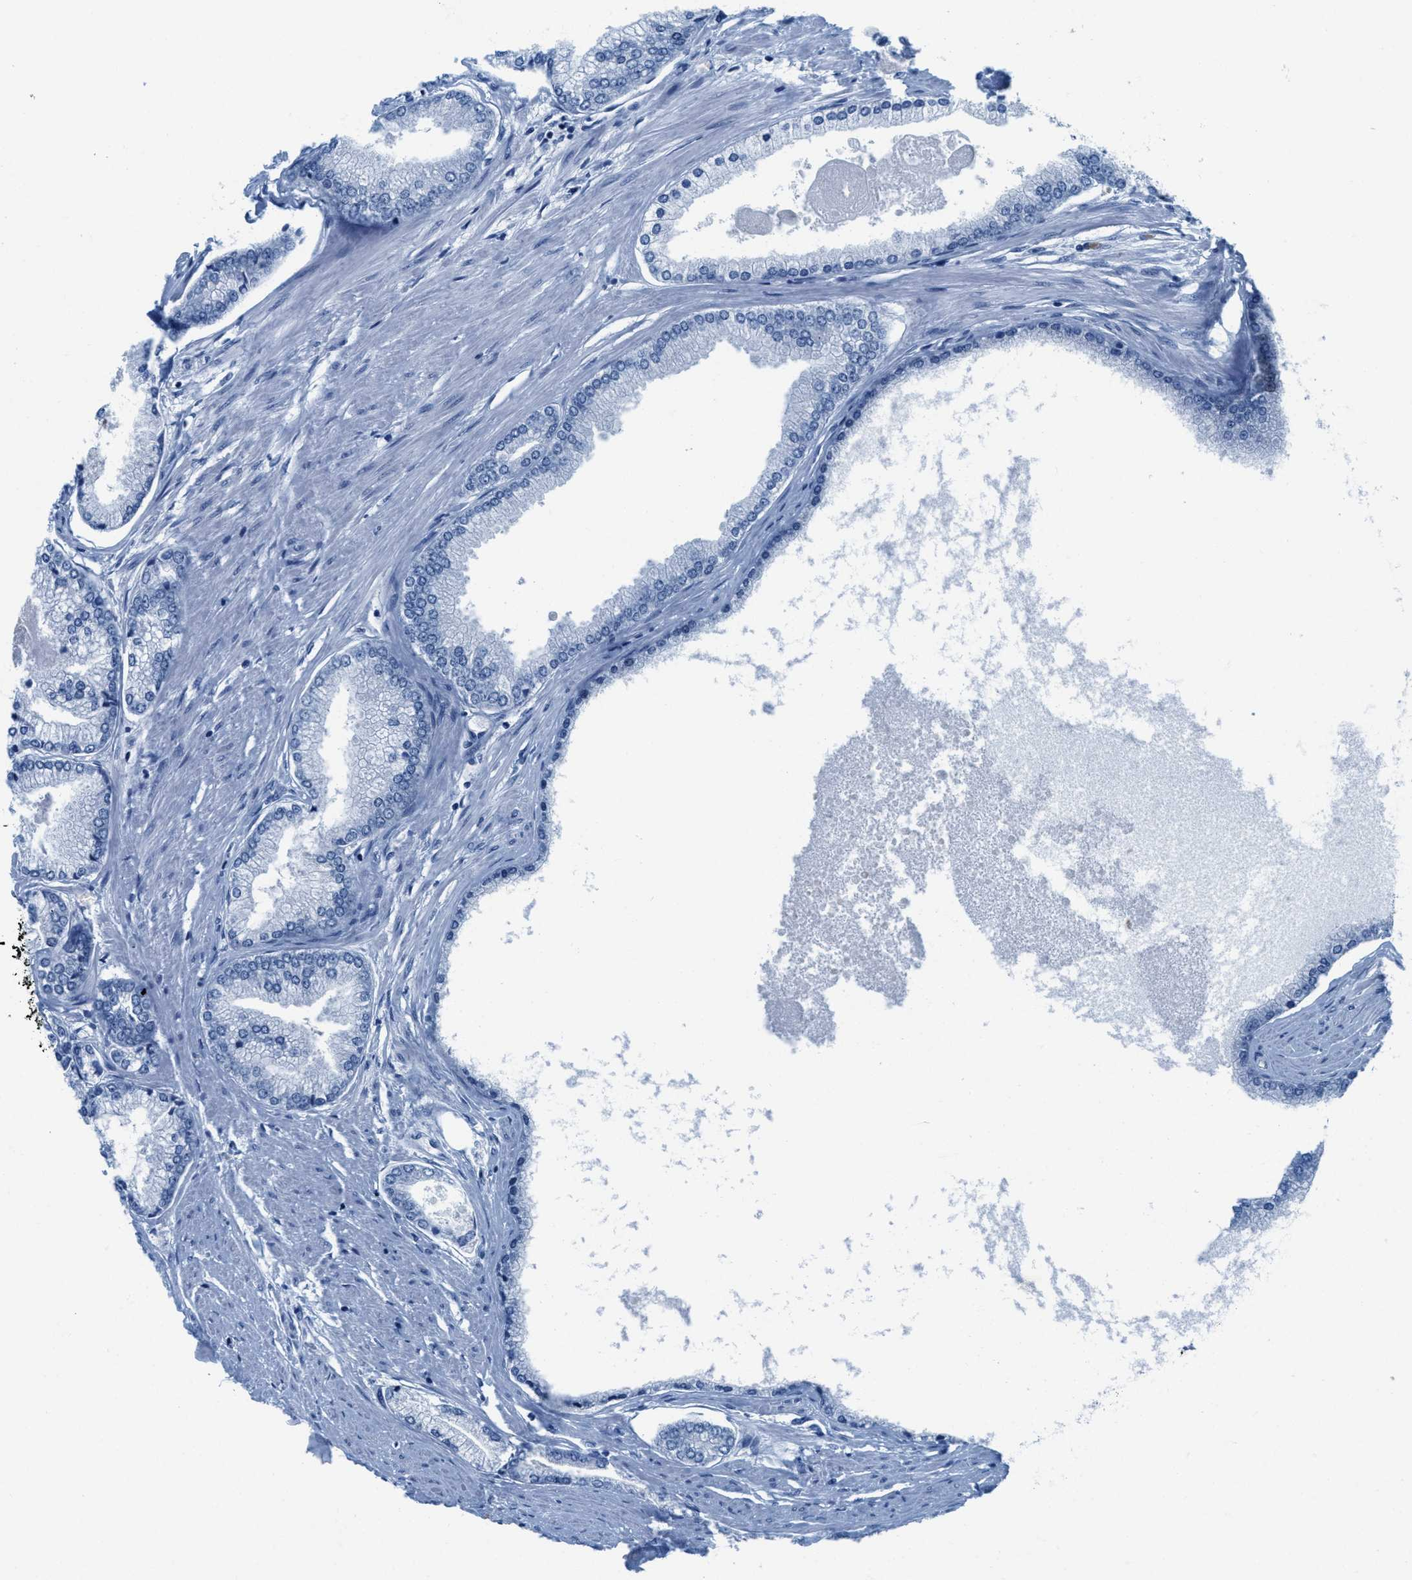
{"staining": {"intensity": "negative", "quantity": "none", "location": "none"}, "tissue": "prostate cancer", "cell_type": "Tumor cells", "image_type": "cancer", "snomed": [{"axis": "morphology", "description": "Adenocarcinoma, High grade"}, {"axis": "topography", "description": "Prostate"}], "caption": "Immunohistochemical staining of prostate cancer (adenocarcinoma (high-grade)) displays no significant staining in tumor cells.", "gene": "MAPRE2", "patient": {"sex": "male", "age": 70}}